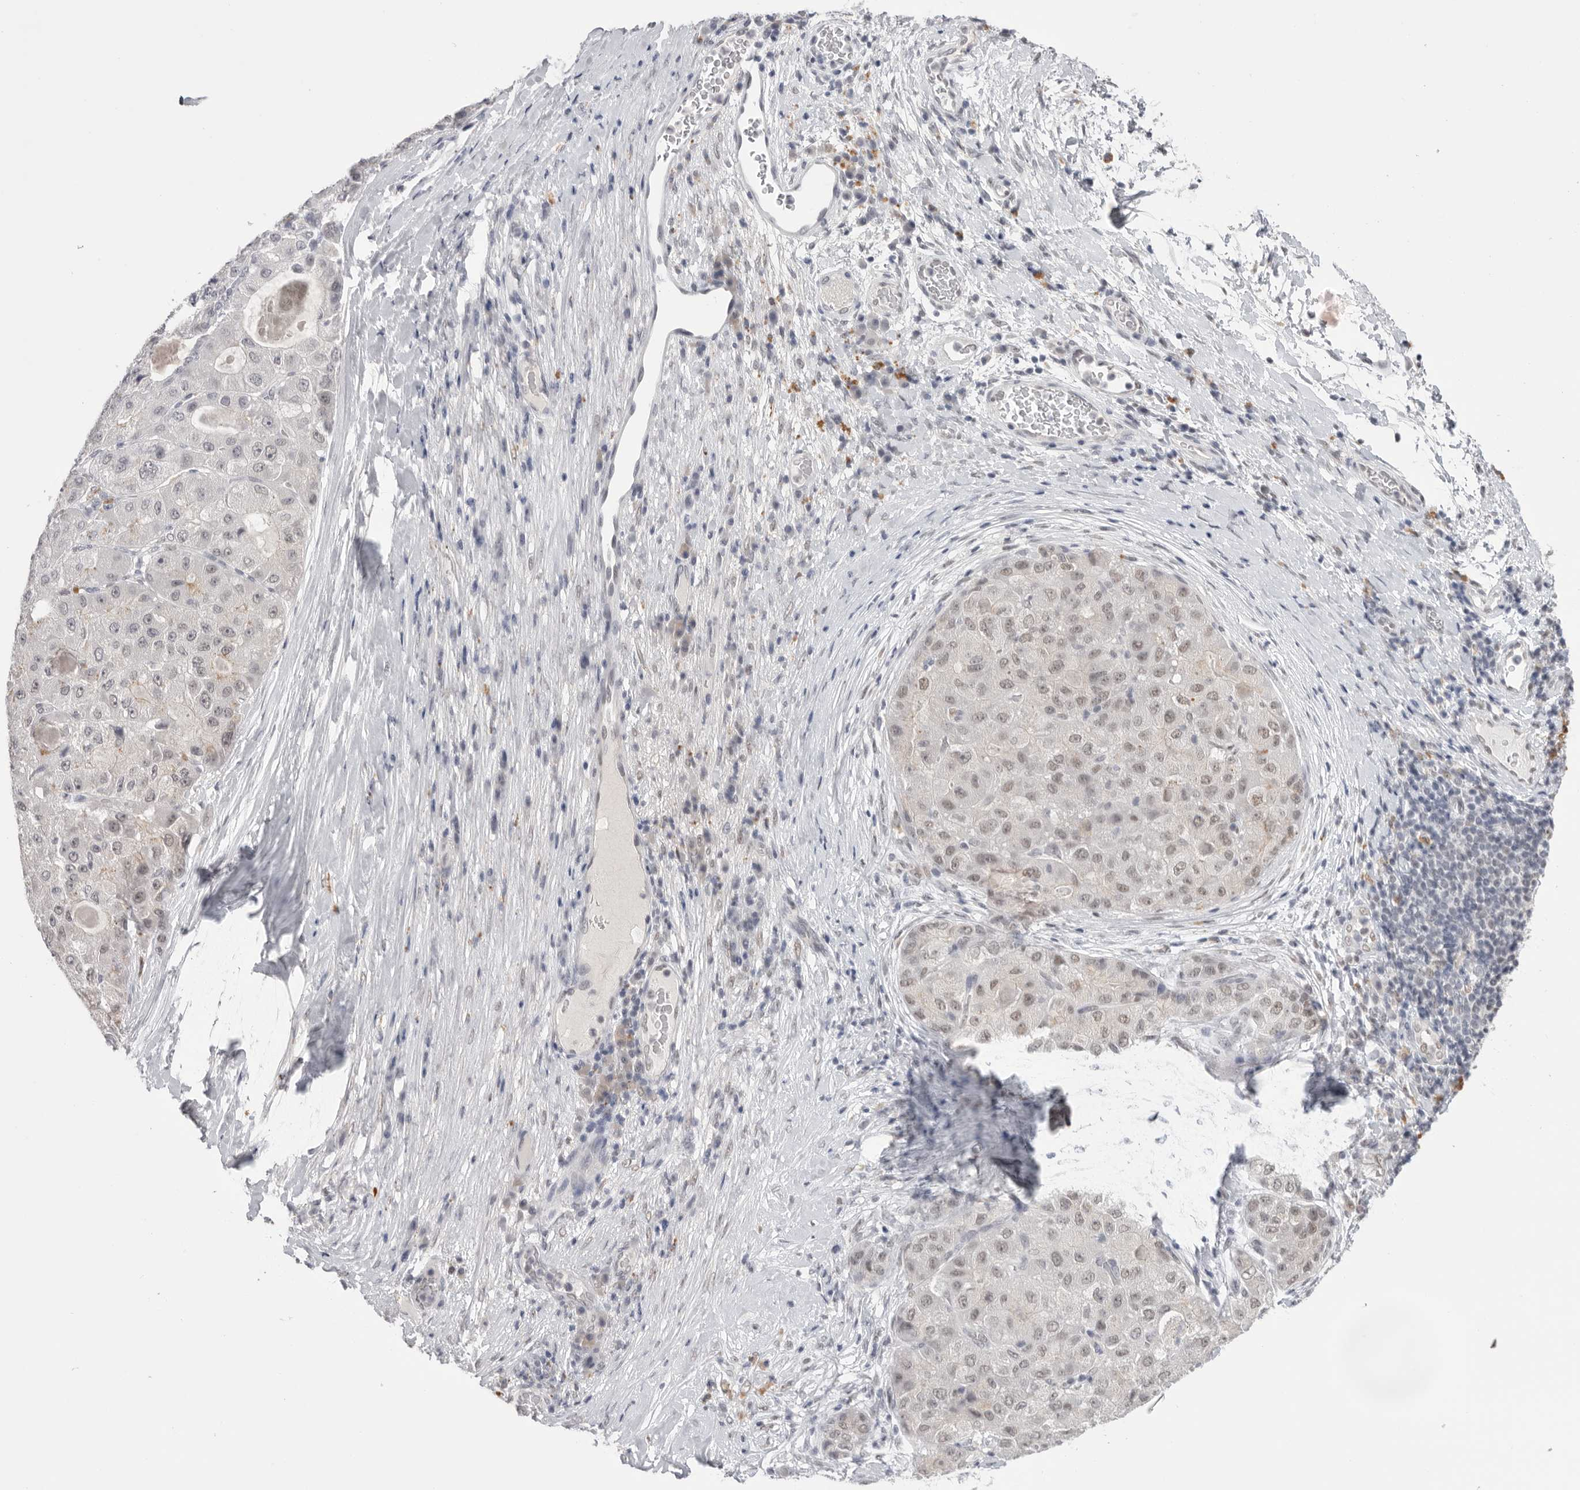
{"staining": {"intensity": "weak", "quantity": "<25%", "location": "nuclear"}, "tissue": "liver cancer", "cell_type": "Tumor cells", "image_type": "cancer", "snomed": [{"axis": "morphology", "description": "Carcinoma, Hepatocellular, NOS"}, {"axis": "topography", "description": "Liver"}], "caption": "The micrograph reveals no staining of tumor cells in liver cancer (hepatocellular carcinoma). The staining is performed using DAB (3,3'-diaminobenzidine) brown chromogen with nuclei counter-stained in using hematoxylin.", "gene": "BCLAF3", "patient": {"sex": "male", "age": 80}}